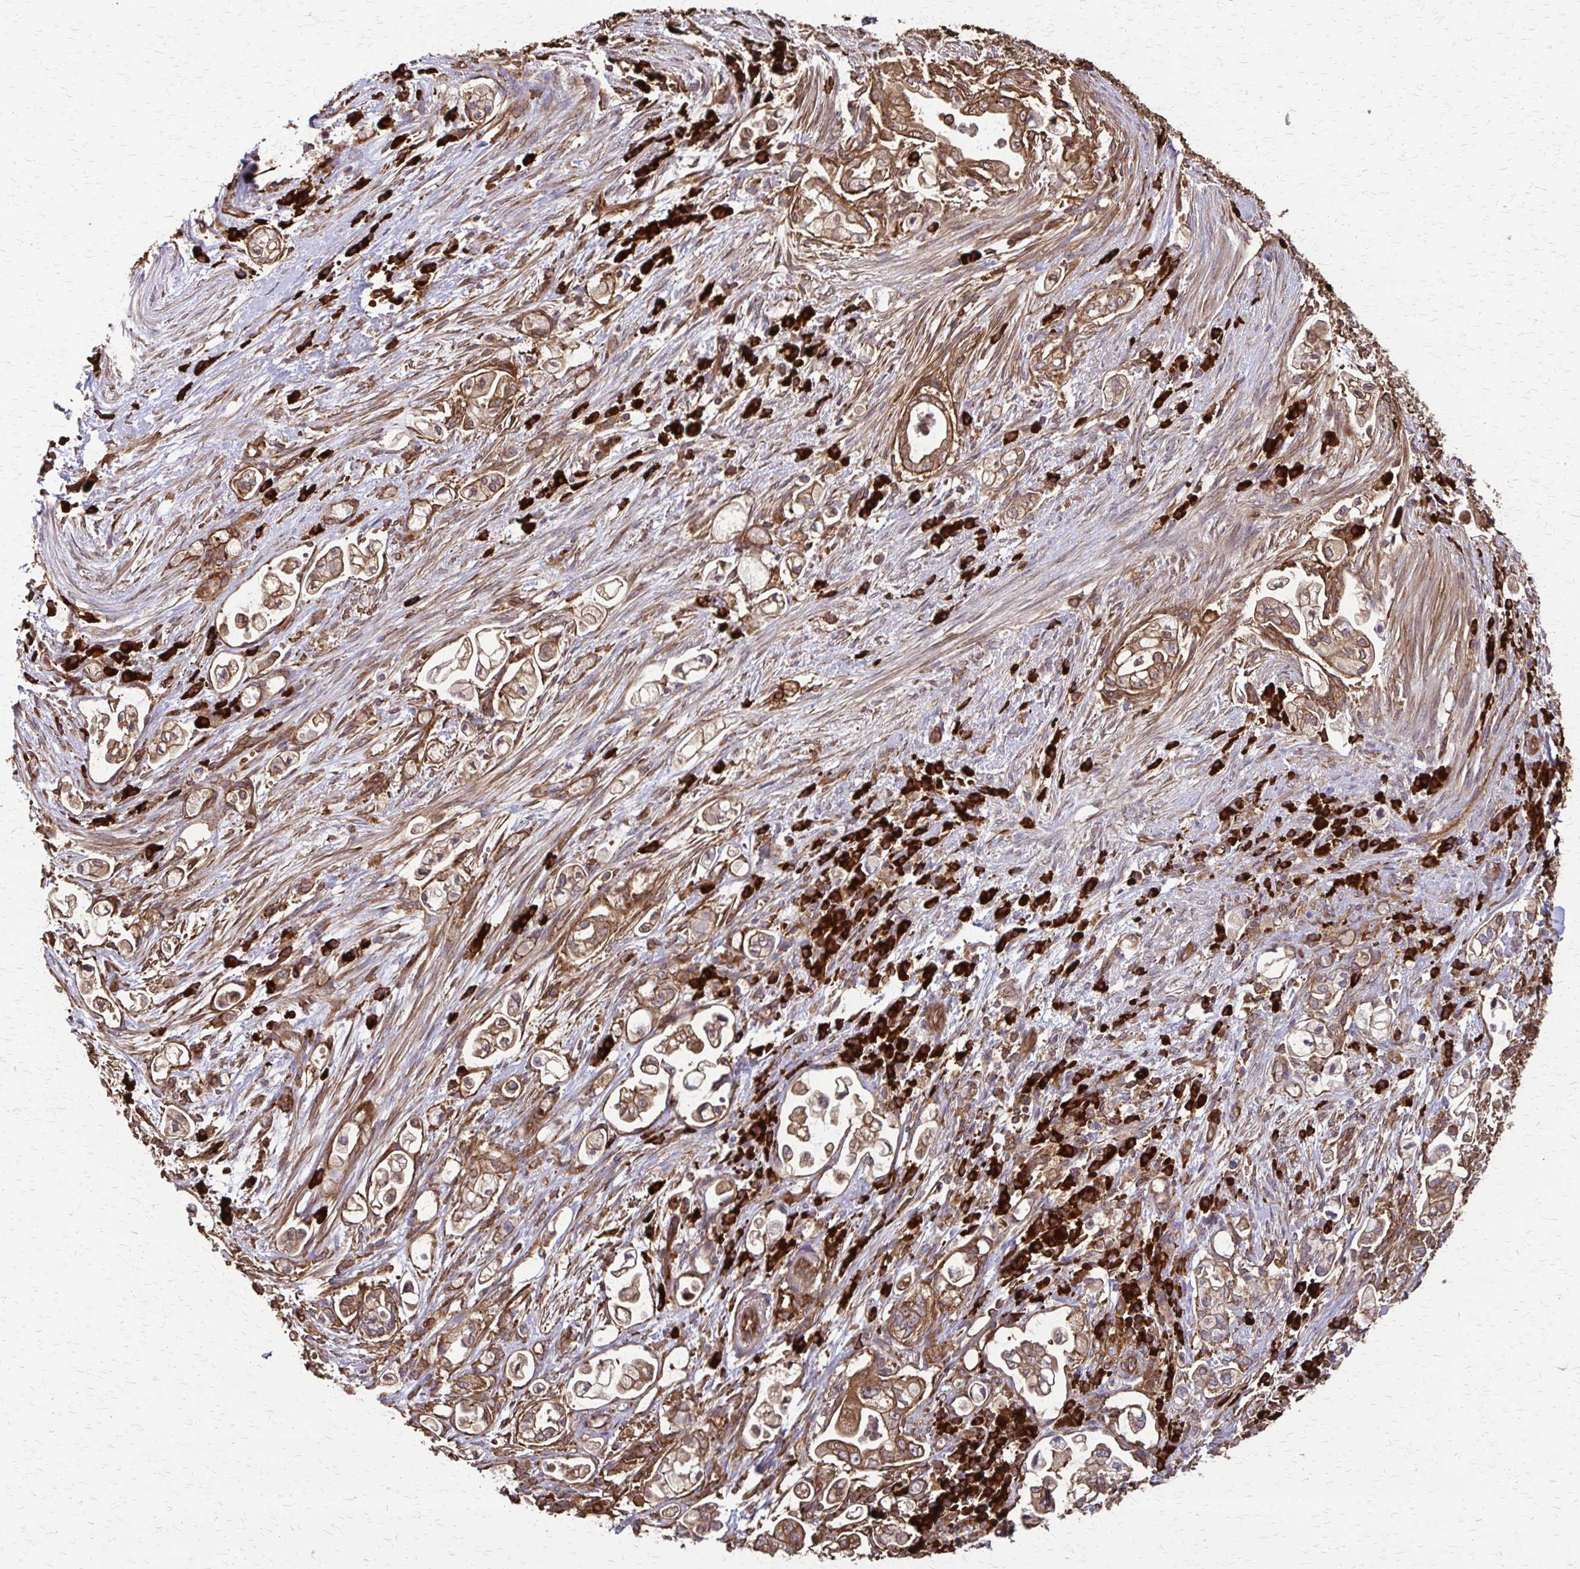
{"staining": {"intensity": "moderate", "quantity": ">75%", "location": "cytoplasmic/membranous"}, "tissue": "pancreatic cancer", "cell_type": "Tumor cells", "image_type": "cancer", "snomed": [{"axis": "morphology", "description": "Adenocarcinoma, NOS"}, {"axis": "topography", "description": "Pancreas"}], "caption": "High-magnification brightfield microscopy of pancreatic adenocarcinoma stained with DAB (3,3'-diaminobenzidine) (brown) and counterstained with hematoxylin (blue). tumor cells exhibit moderate cytoplasmic/membranous expression is identified in about>75% of cells.", "gene": "EEF2", "patient": {"sex": "female", "age": 69}}